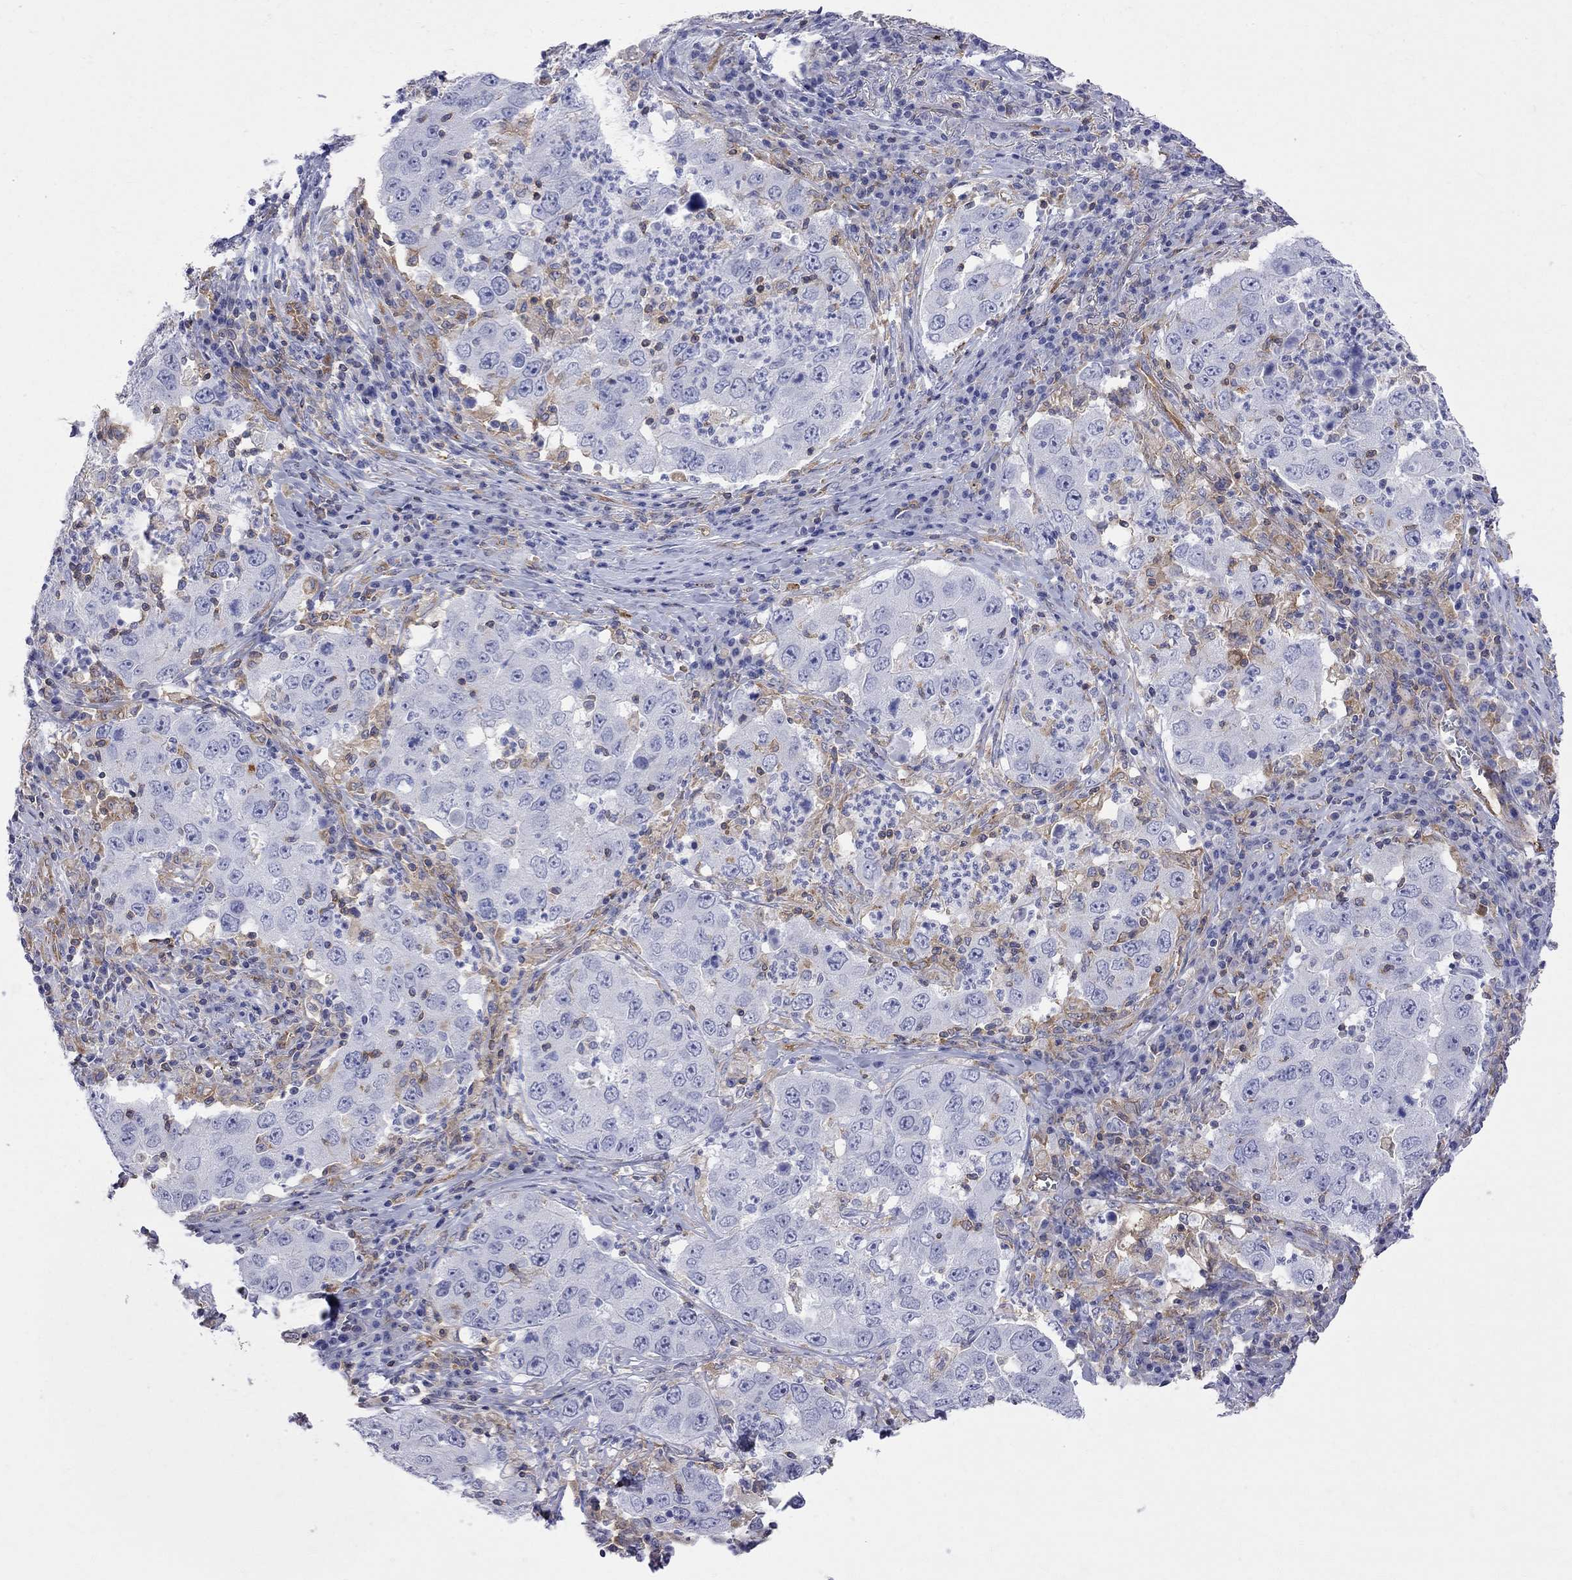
{"staining": {"intensity": "negative", "quantity": "none", "location": "none"}, "tissue": "lung cancer", "cell_type": "Tumor cells", "image_type": "cancer", "snomed": [{"axis": "morphology", "description": "Adenocarcinoma, NOS"}, {"axis": "topography", "description": "Lung"}], "caption": "Tumor cells show no significant protein positivity in lung cancer (adenocarcinoma).", "gene": "ABI3", "patient": {"sex": "male", "age": 73}}